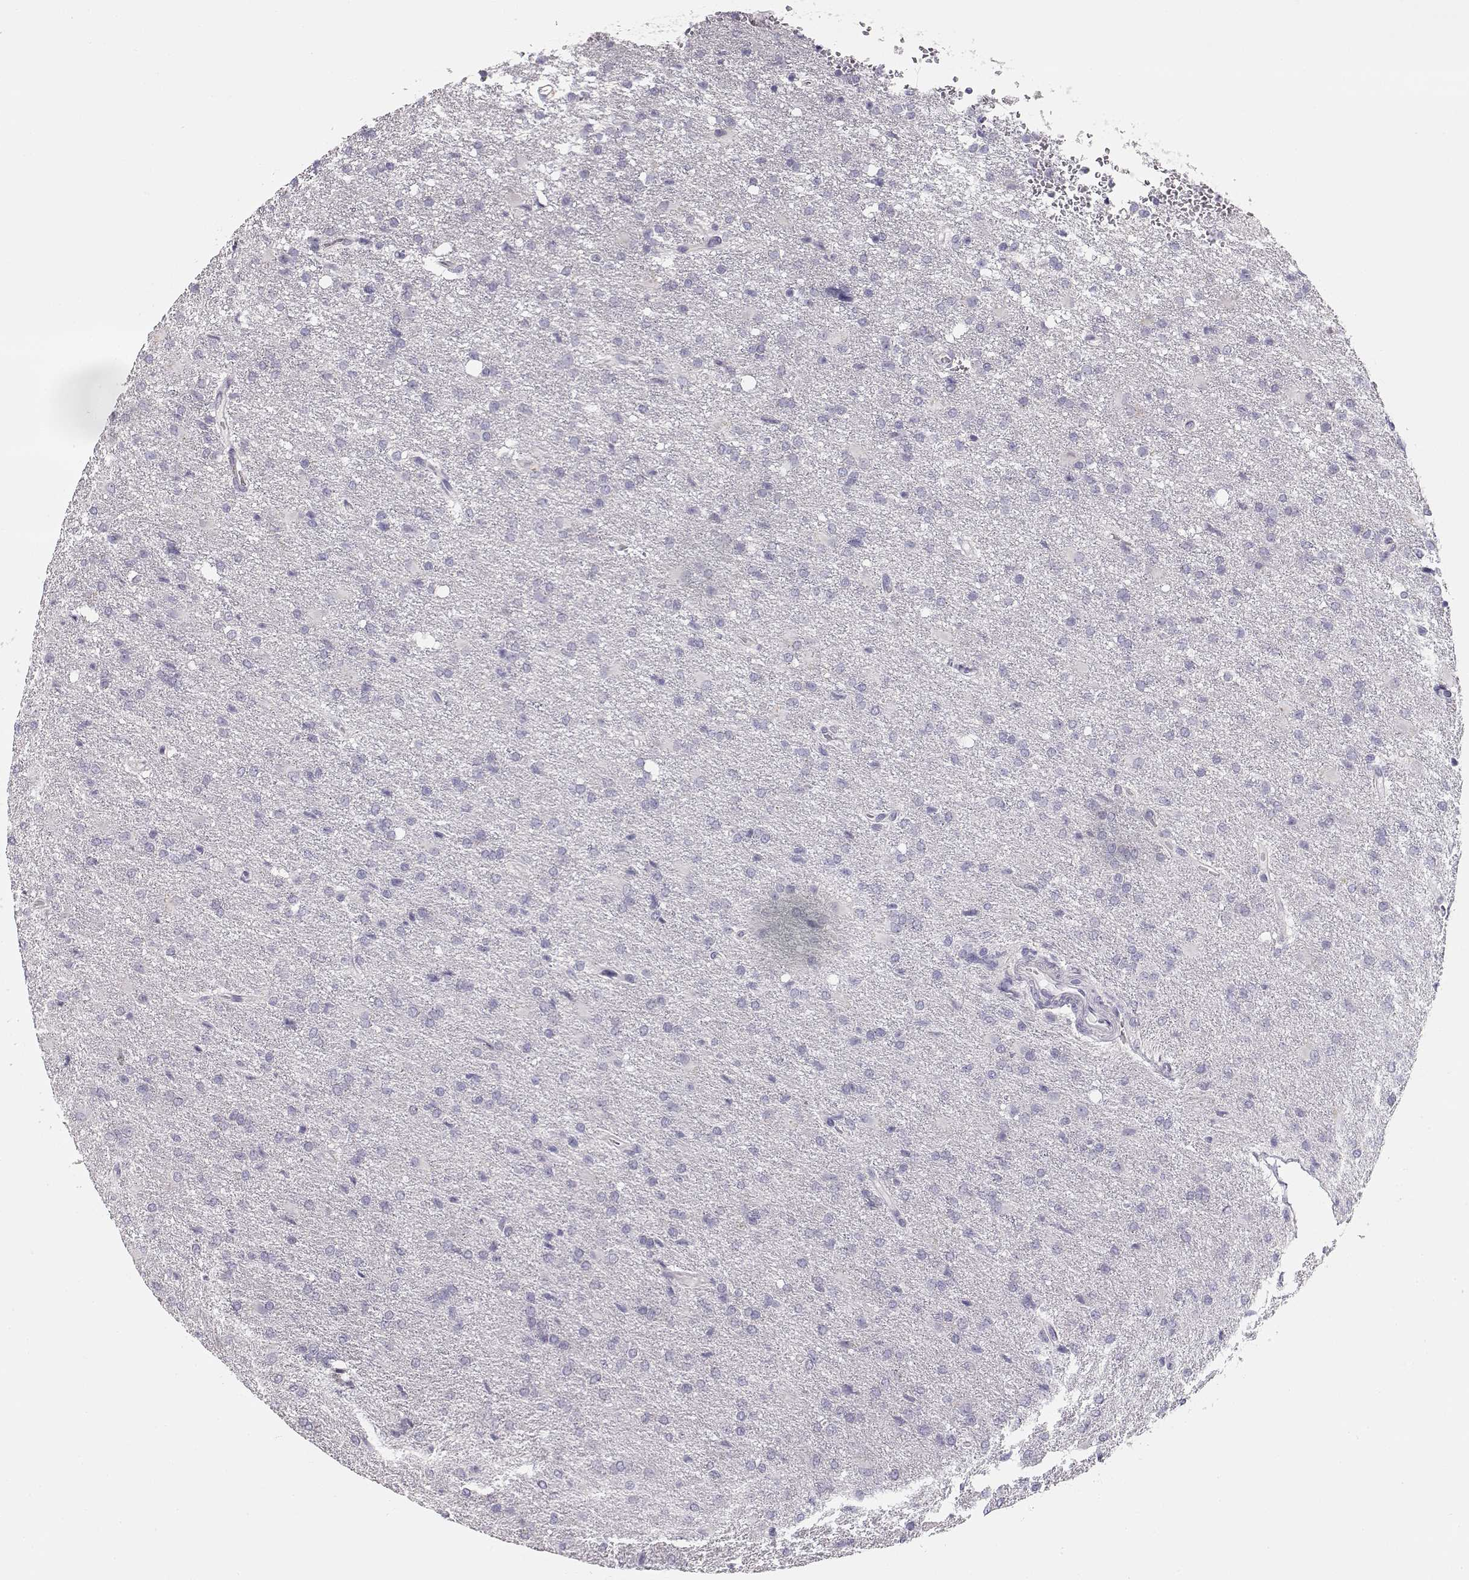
{"staining": {"intensity": "negative", "quantity": "none", "location": "none"}, "tissue": "glioma", "cell_type": "Tumor cells", "image_type": "cancer", "snomed": [{"axis": "morphology", "description": "Glioma, malignant, High grade"}, {"axis": "topography", "description": "Brain"}], "caption": "A high-resolution image shows immunohistochemistry staining of malignant high-grade glioma, which exhibits no significant positivity in tumor cells. (DAB (3,3'-diaminobenzidine) immunohistochemistry (IHC), high magnification).", "gene": "GLIPR1L2", "patient": {"sex": "male", "age": 68}}